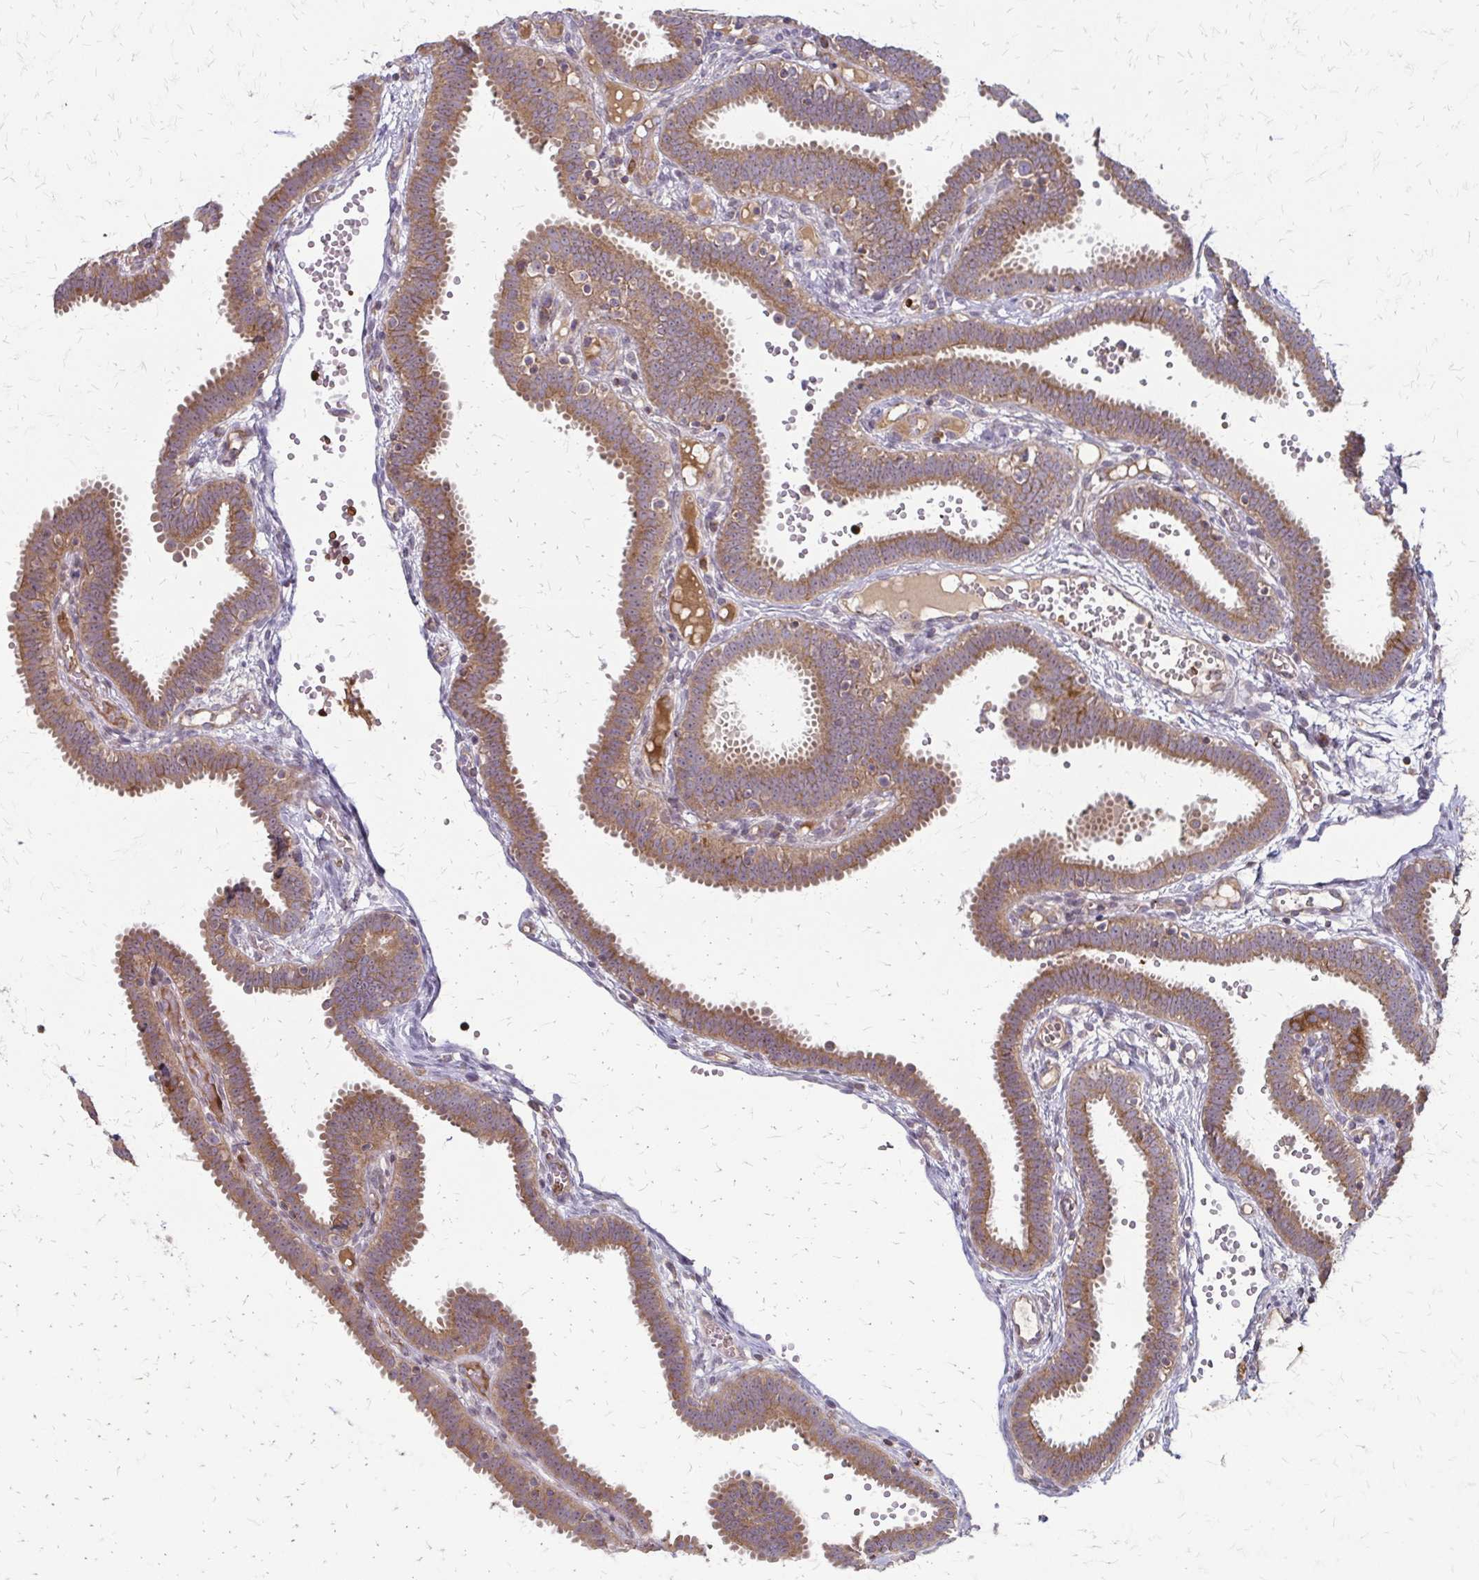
{"staining": {"intensity": "moderate", "quantity": ">75%", "location": "cytoplasmic/membranous"}, "tissue": "fallopian tube", "cell_type": "Glandular cells", "image_type": "normal", "snomed": [{"axis": "morphology", "description": "Normal tissue, NOS"}, {"axis": "topography", "description": "Fallopian tube"}], "caption": "This micrograph reveals IHC staining of benign human fallopian tube, with medium moderate cytoplasmic/membranous expression in approximately >75% of glandular cells.", "gene": "ZNF383", "patient": {"sex": "female", "age": 37}}